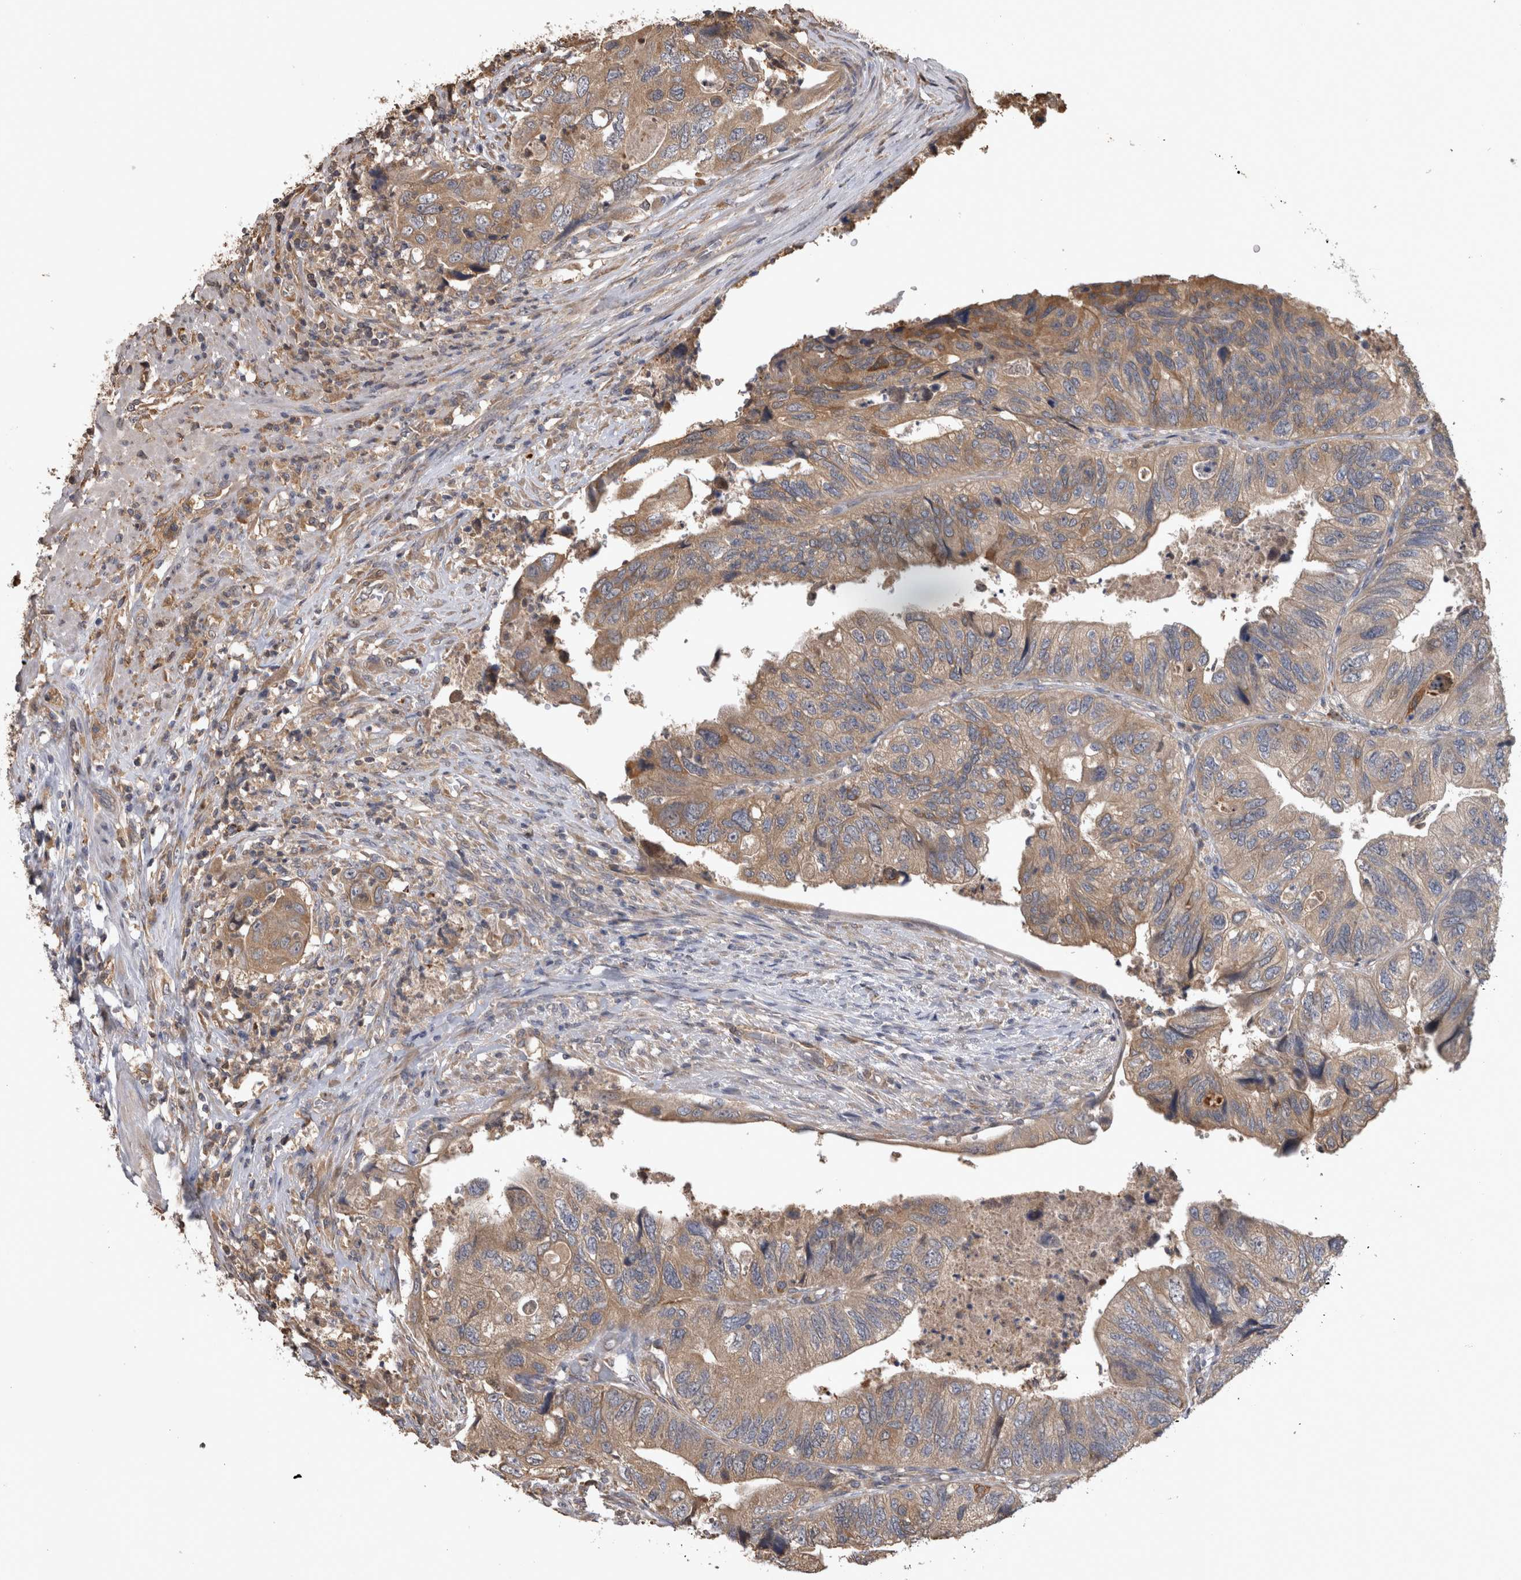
{"staining": {"intensity": "weak", "quantity": ">75%", "location": "cytoplasmic/membranous"}, "tissue": "colorectal cancer", "cell_type": "Tumor cells", "image_type": "cancer", "snomed": [{"axis": "morphology", "description": "Adenocarcinoma, NOS"}, {"axis": "topography", "description": "Rectum"}], "caption": "Approximately >75% of tumor cells in human colorectal adenocarcinoma display weak cytoplasmic/membranous protein positivity as visualized by brown immunohistochemical staining.", "gene": "TMED7", "patient": {"sex": "male", "age": 63}}